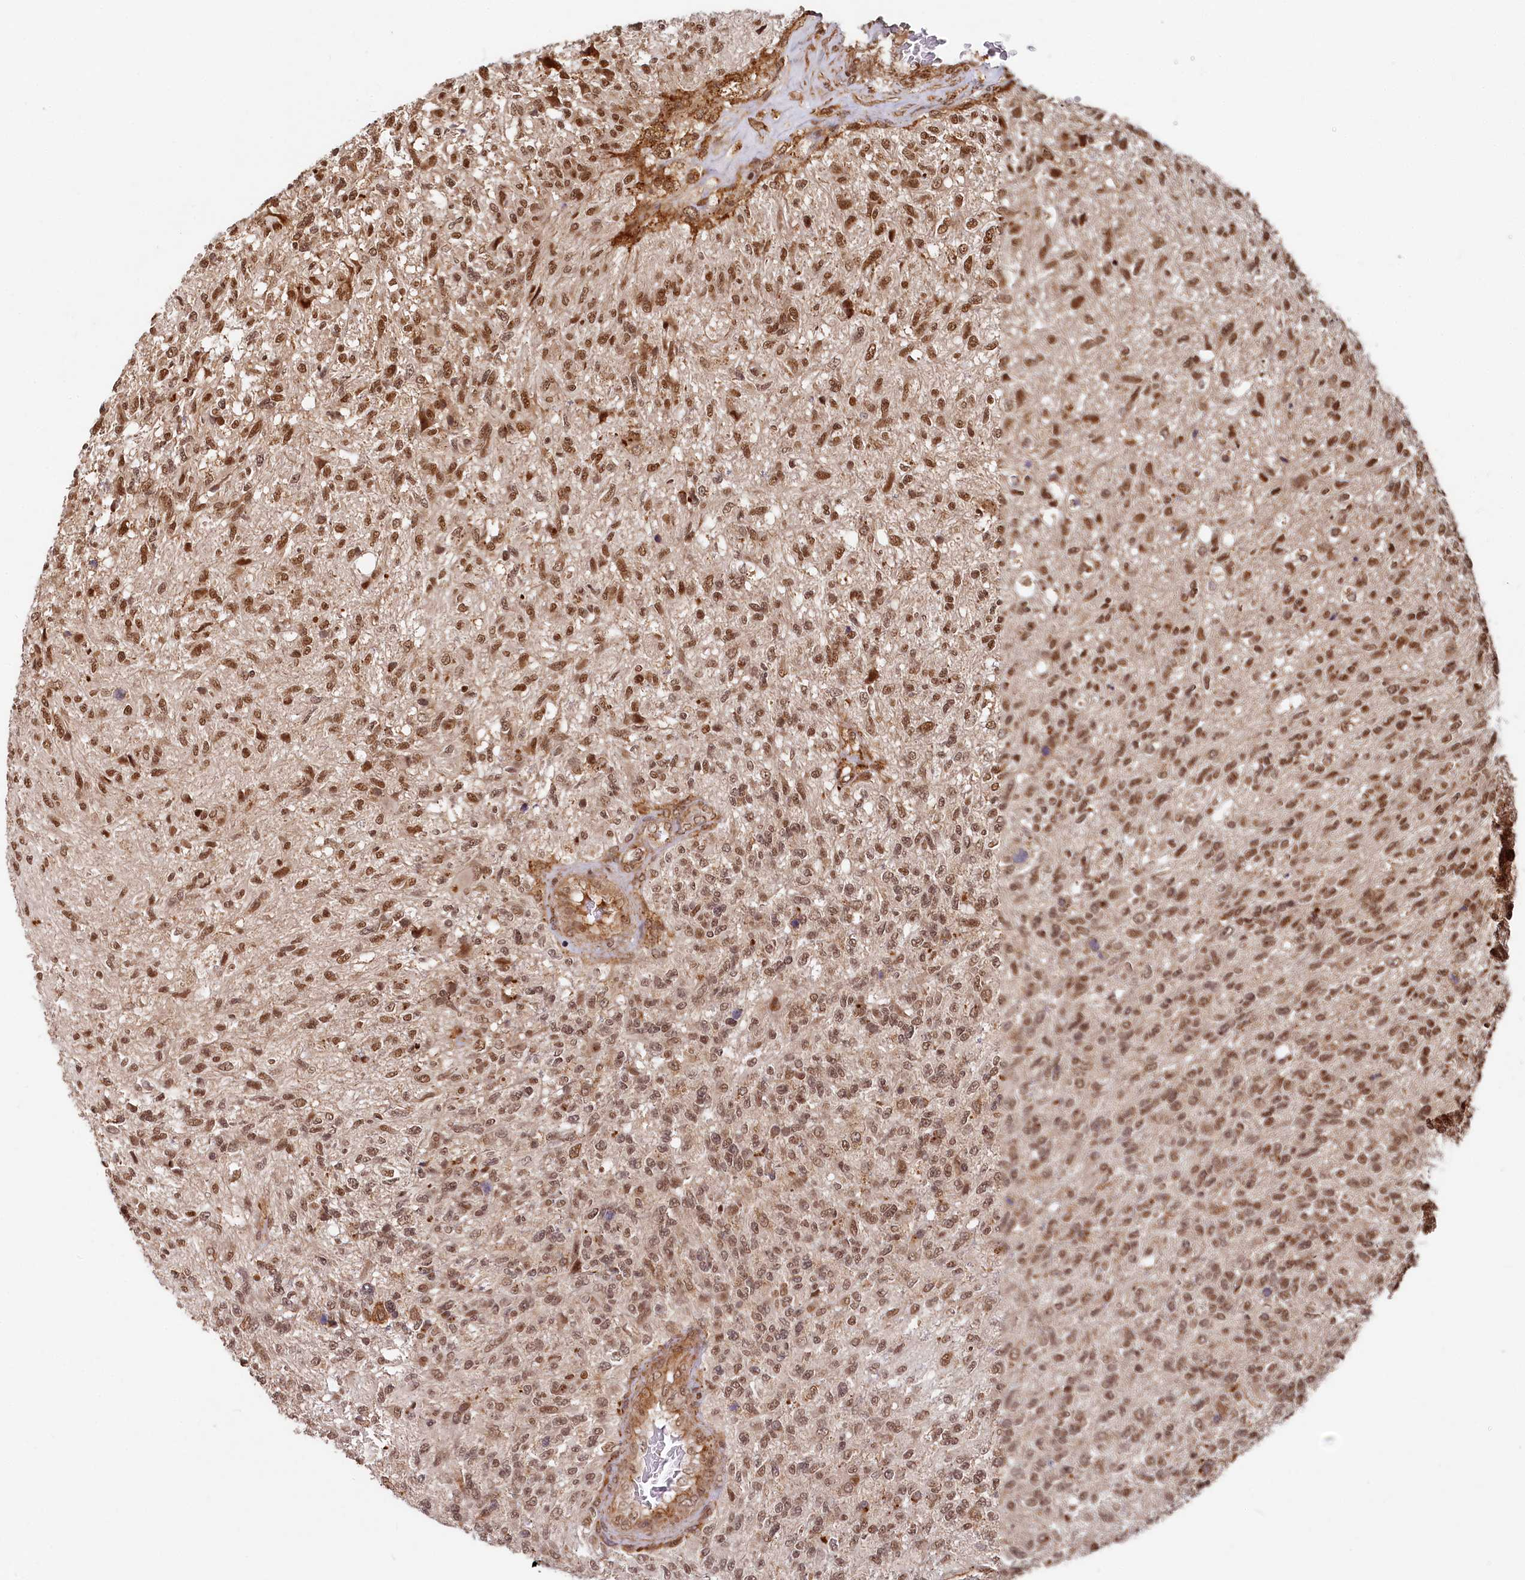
{"staining": {"intensity": "moderate", "quantity": ">75%", "location": "nuclear"}, "tissue": "glioma", "cell_type": "Tumor cells", "image_type": "cancer", "snomed": [{"axis": "morphology", "description": "Glioma, malignant, High grade"}, {"axis": "topography", "description": "Brain"}], "caption": "High-magnification brightfield microscopy of glioma stained with DAB (brown) and counterstained with hematoxylin (blue). tumor cells exhibit moderate nuclear expression is identified in about>75% of cells.", "gene": "TRIM23", "patient": {"sex": "male", "age": 56}}